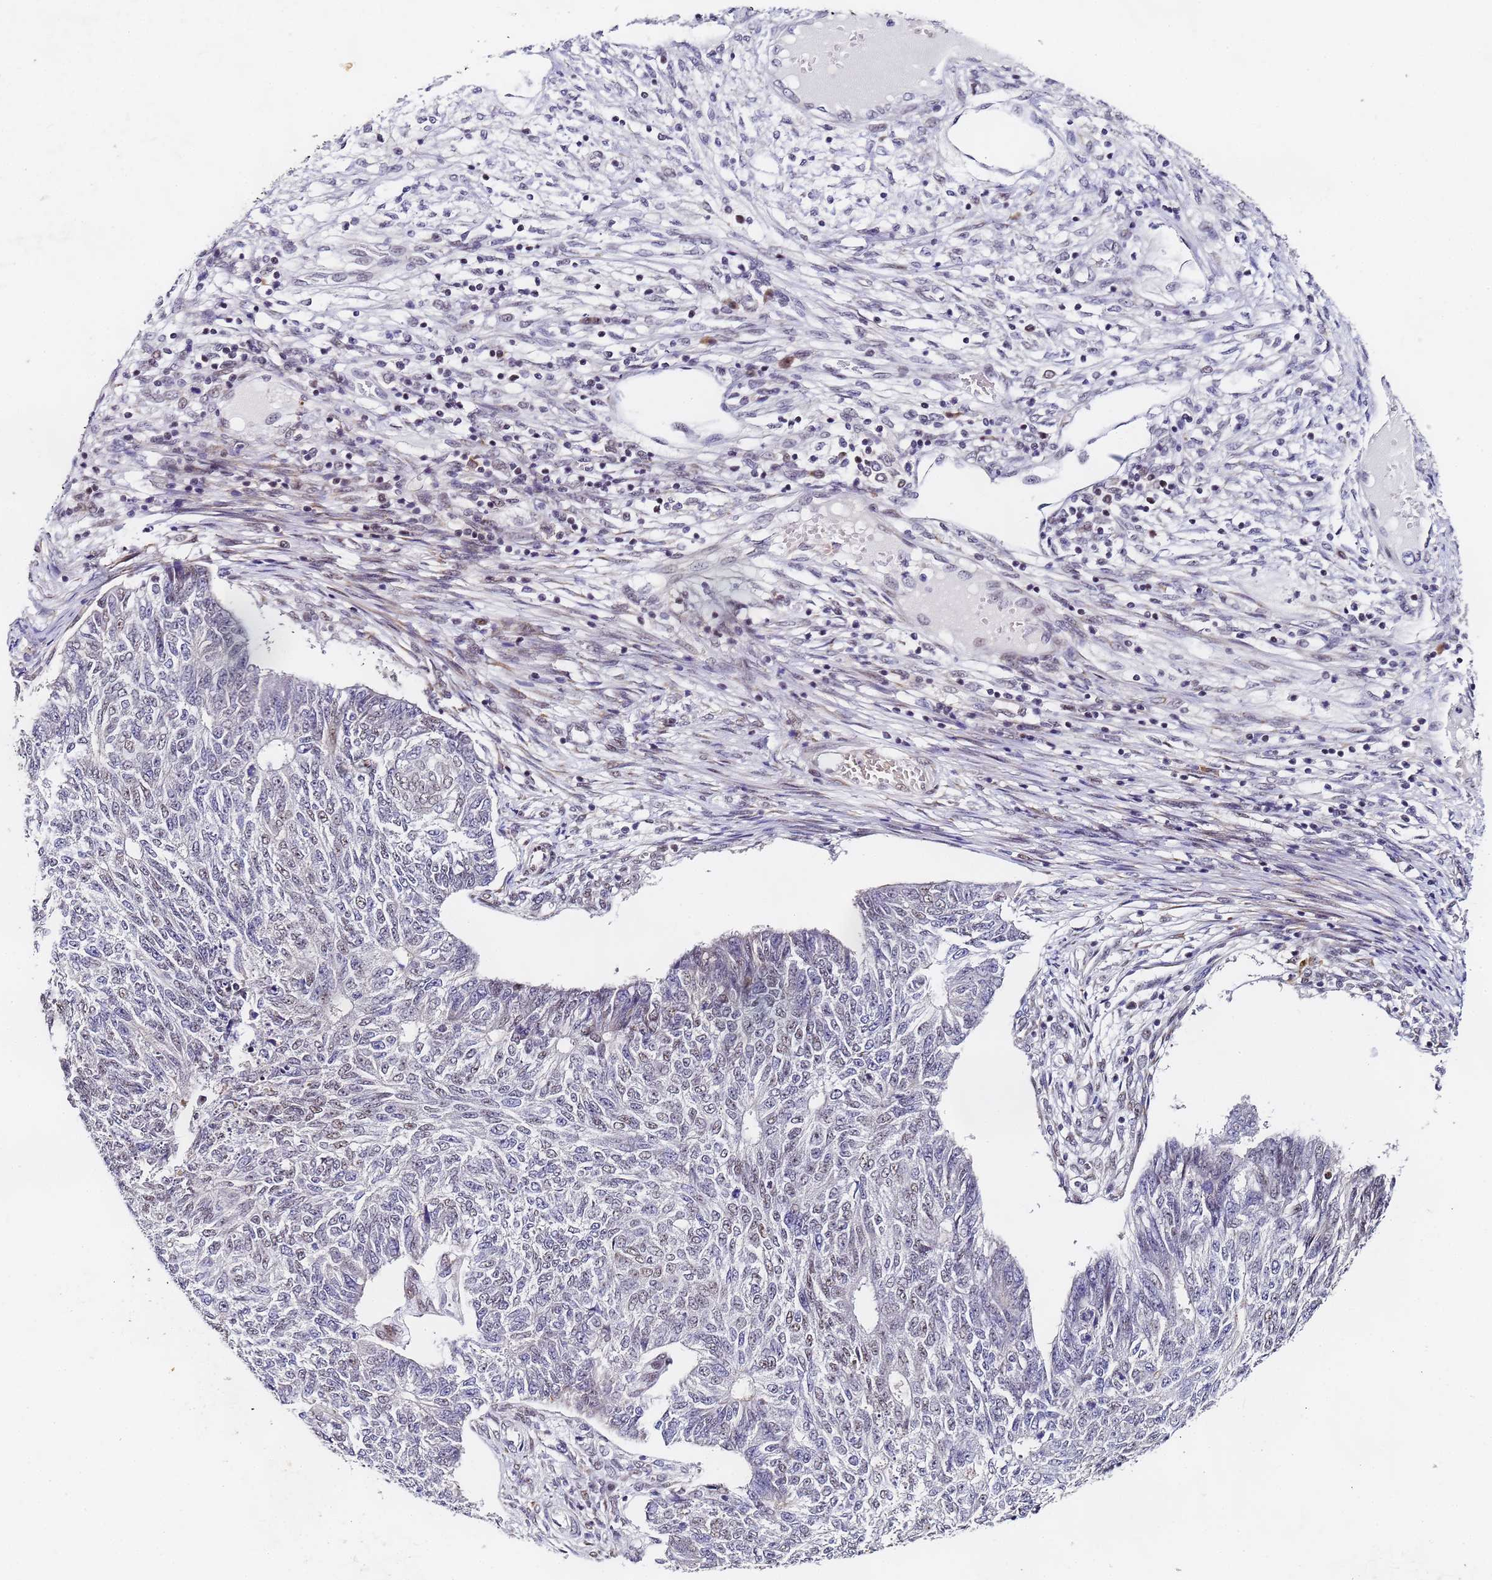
{"staining": {"intensity": "negative", "quantity": "none", "location": "none"}, "tissue": "endometrial cancer", "cell_type": "Tumor cells", "image_type": "cancer", "snomed": [{"axis": "morphology", "description": "Adenocarcinoma, NOS"}, {"axis": "topography", "description": "Endometrium"}], "caption": "Immunohistochemistry (IHC) image of human endometrial cancer (adenocarcinoma) stained for a protein (brown), which displays no expression in tumor cells.", "gene": "FNBP4", "patient": {"sex": "female", "age": 32}}